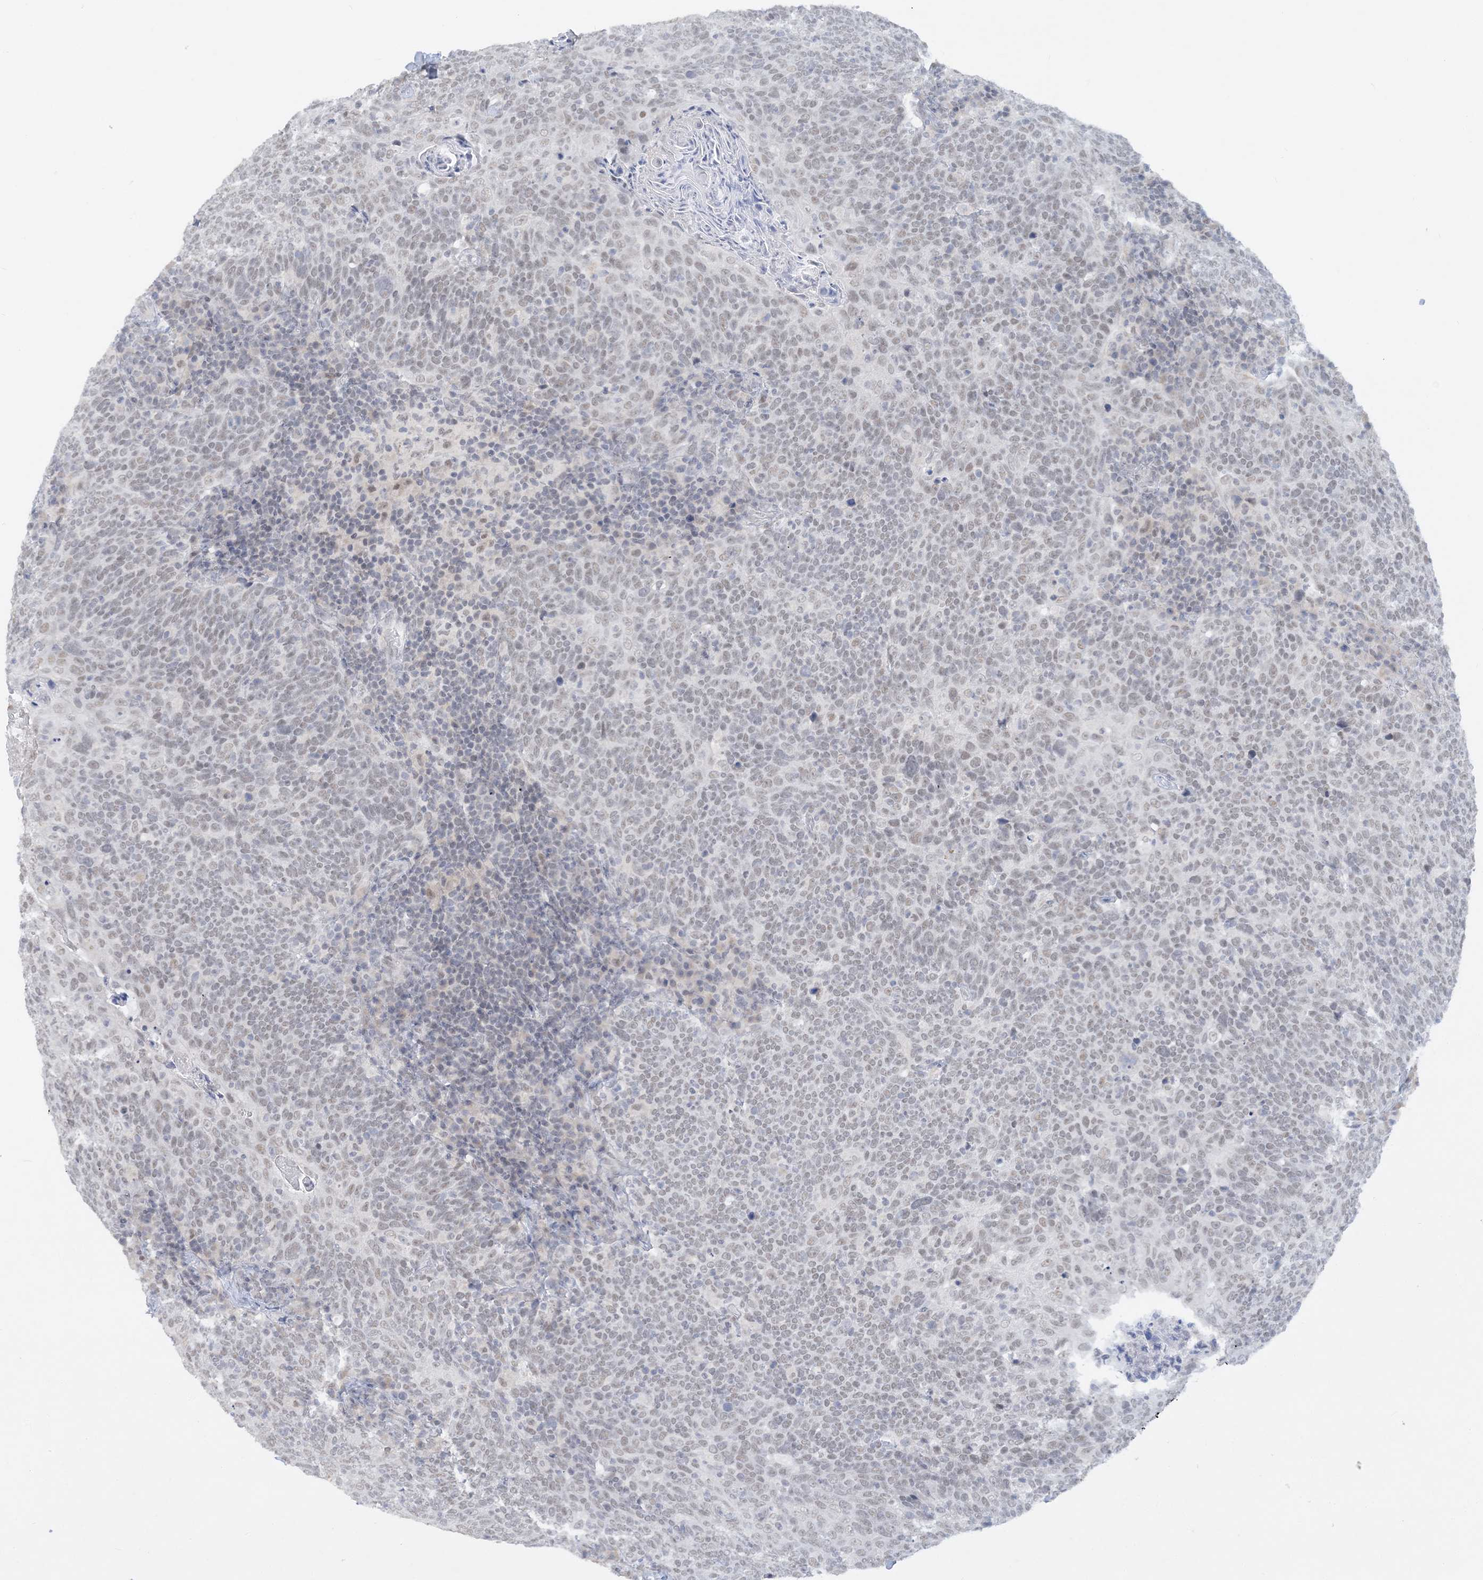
{"staining": {"intensity": "weak", "quantity": ">75%", "location": "nuclear"}, "tissue": "head and neck cancer", "cell_type": "Tumor cells", "image_type": "cancer", "snomed": [{"axis": "morphology", "description": "Squamous cell carcinoma, NOS"}, {"axis": "morphology", "description": "Squamous cell carcinoma, metastatic, NOS"}, {"axis": "topography", "description": "Lymph node"}, {"axis": "topography", "description": "Head-Neck"}], "caption": "A low amount of weak nuclear staining is appreciated in about >75% of tumor cells in head and neck cancer tissue.", "gene": "KMT2D", "patient": {"sex": "male", "age": 62}}